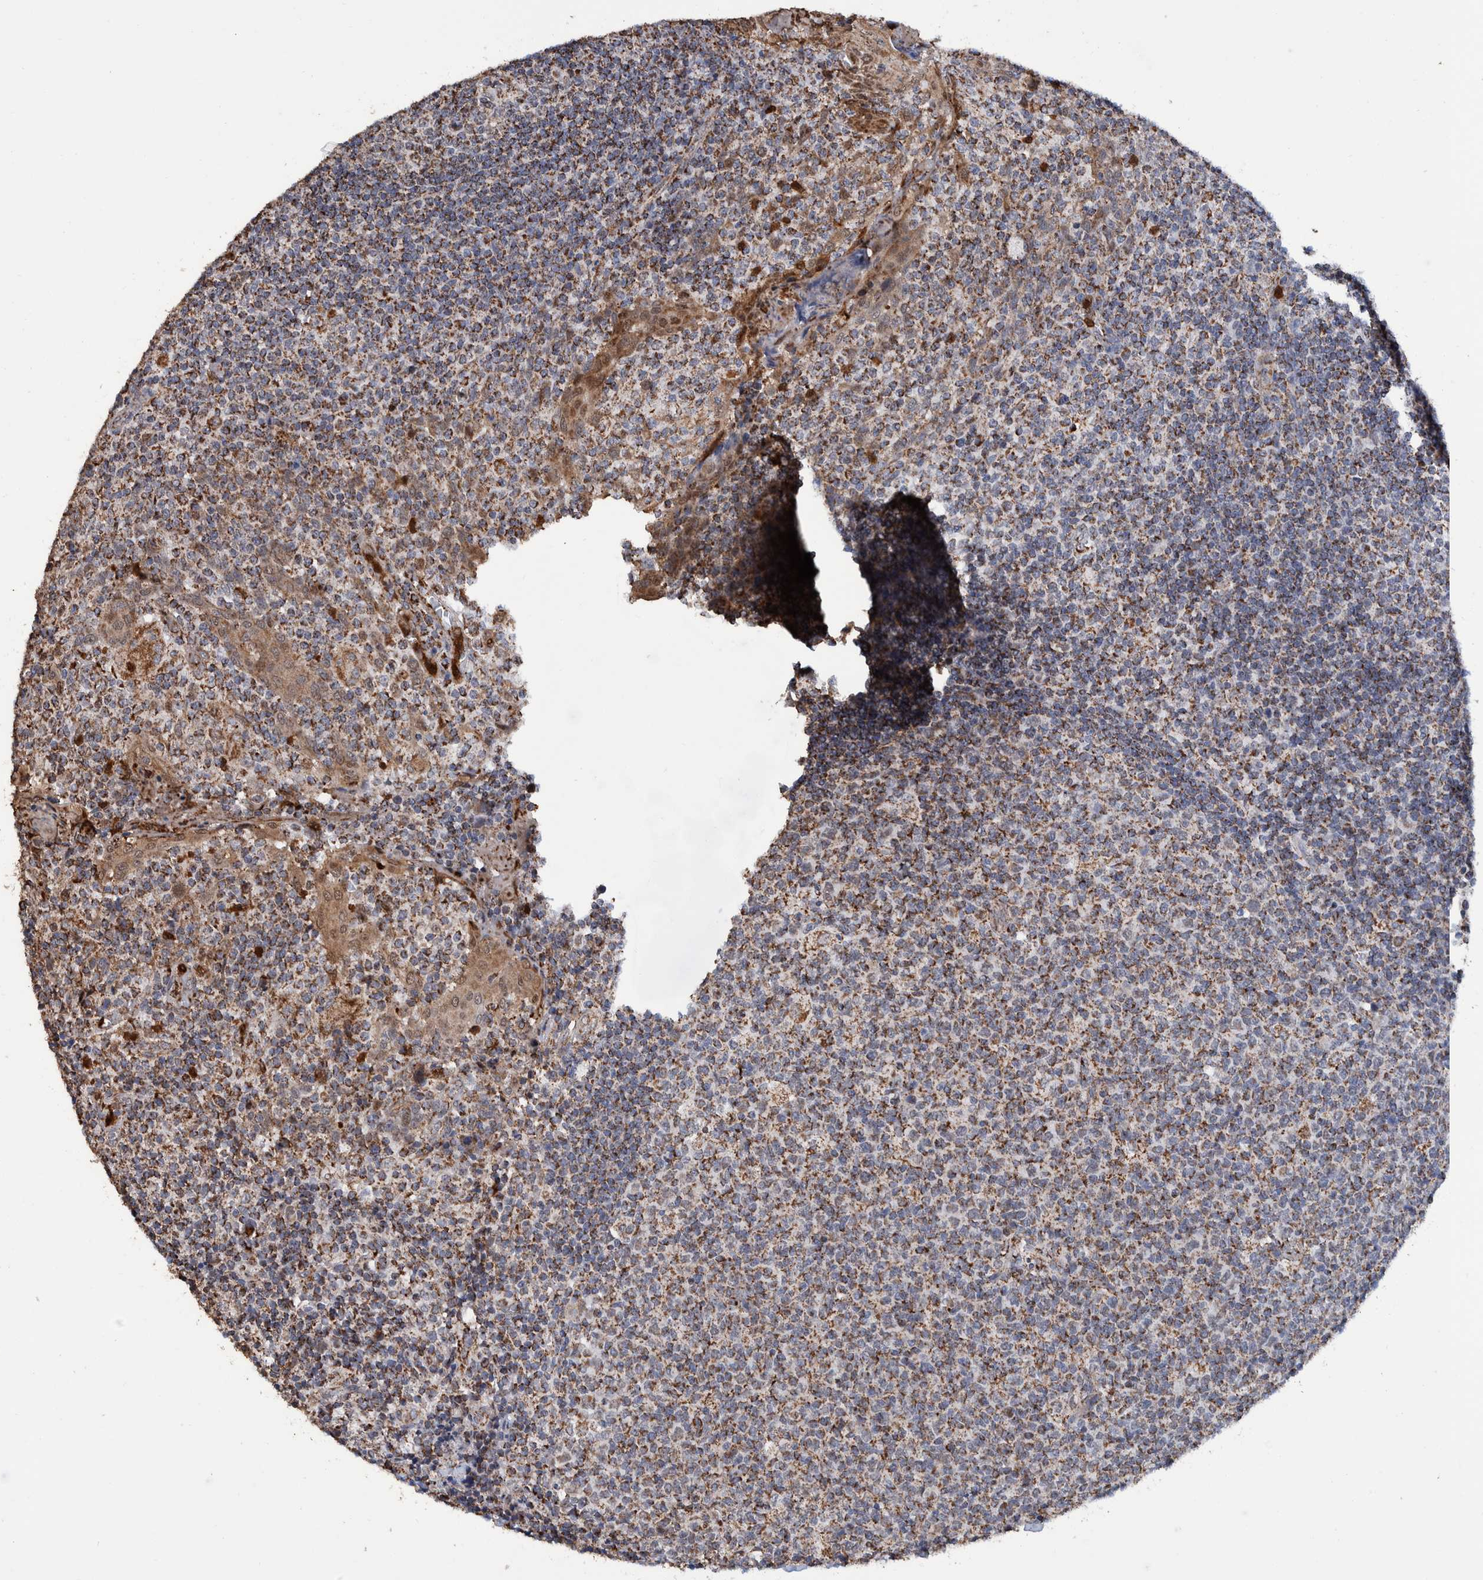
{"staining": {"intensity": "moderate", "quantity": ">75%", "location": "cytoplasmic/membranous"}, "tissue": "tonsil", "cell_type": "Germinal center cells", "image_type": "normal", "snomed": [{"axis": "morphology", "description": "Normal tissue, NOS"}, {"axis": "topography", "description": "Tonsil"}], "caption": "Immunohistochemical staining of normal human tonsil reveals >75% levels of moderate cytoplasmic/membranous protein staining in about >75% of germinal center cells. Immunohistochemistry stains the protein in brown and the nuclei are stained blue.", "gene": "DECR1", "patient": {"sex": "female", "age": 19}}